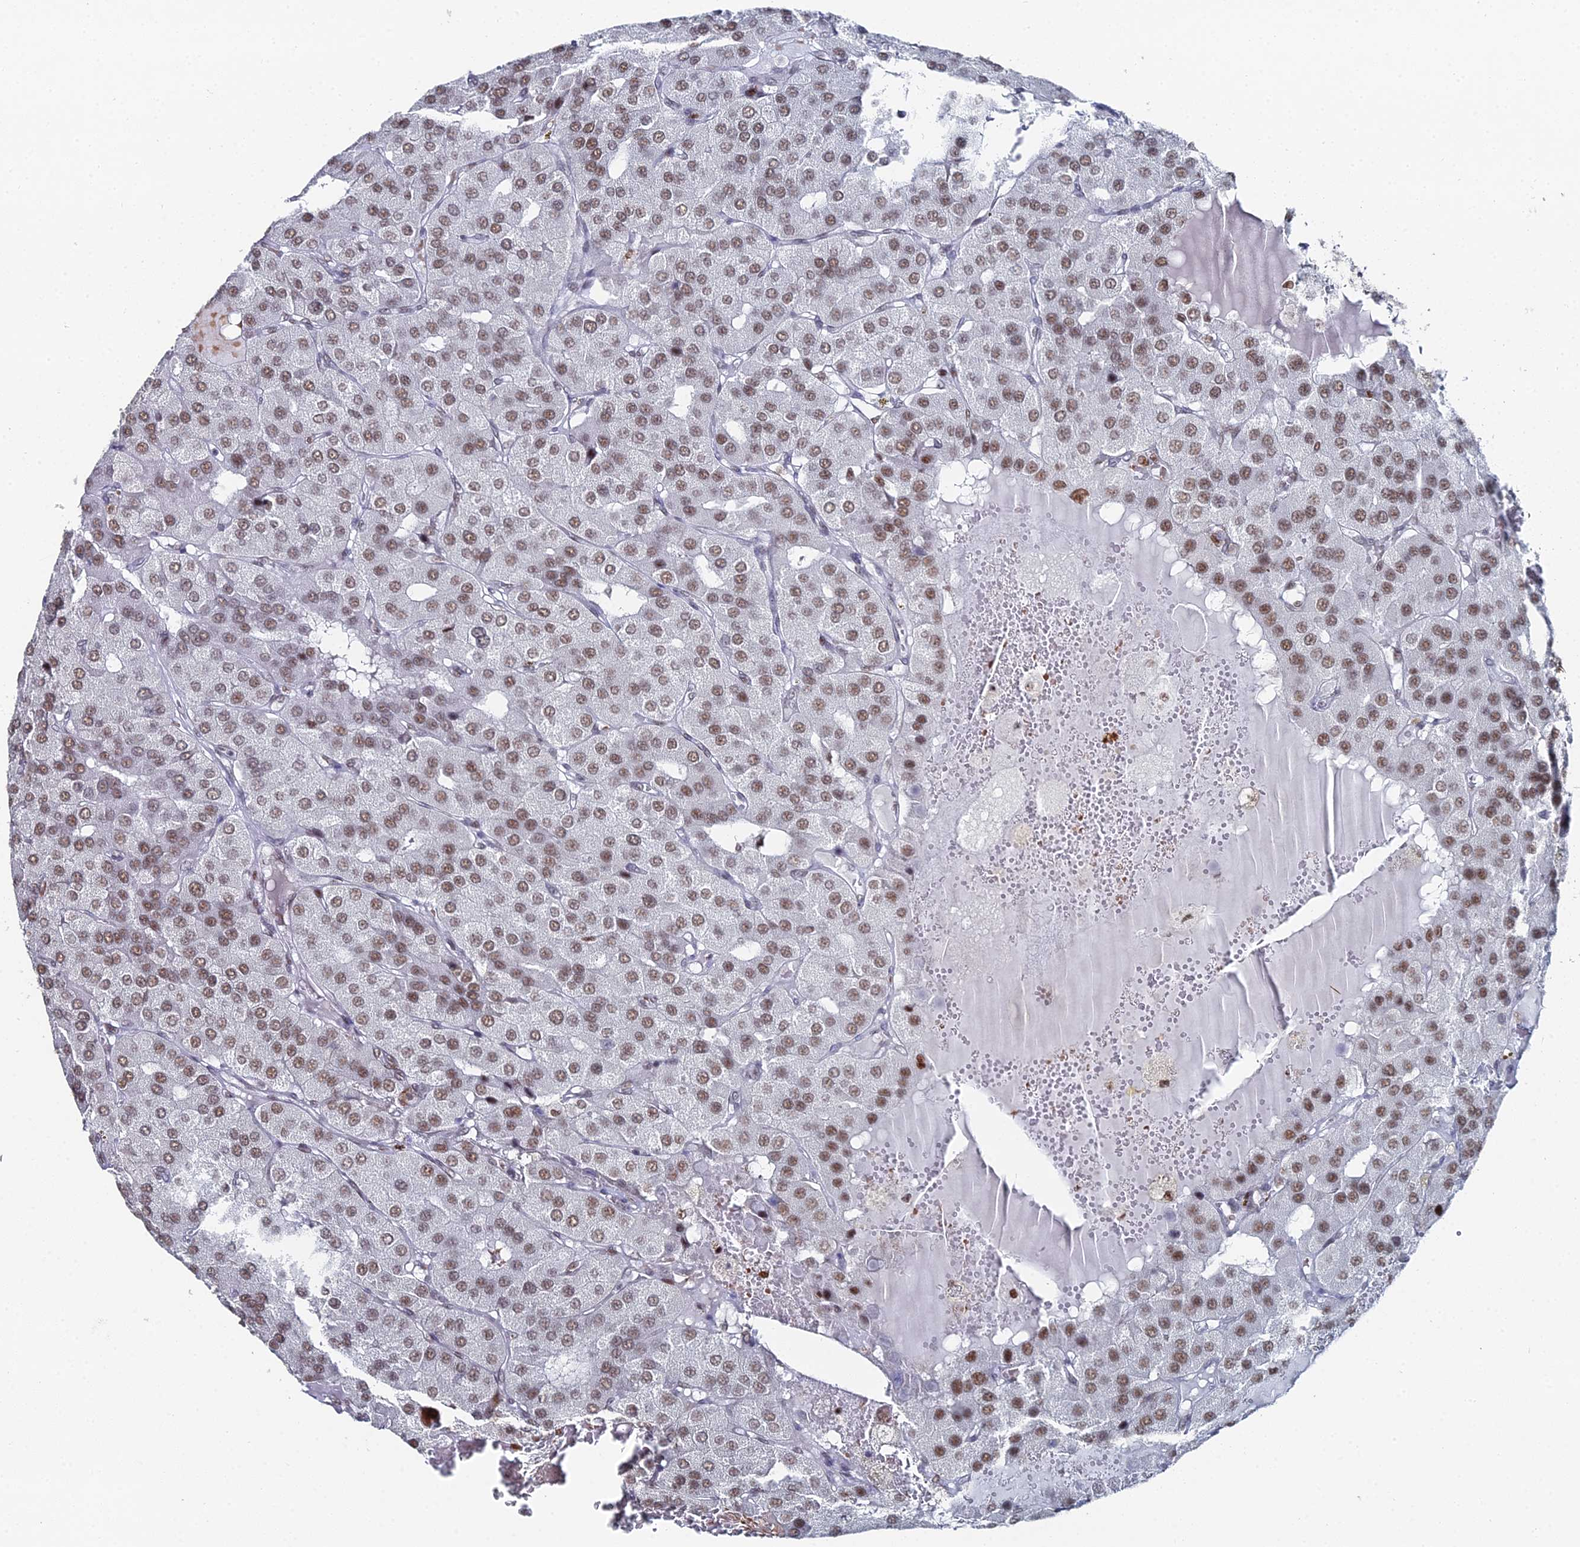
{"staining": {"intensity": "moderate", "quantity": ">75%", "location": "nuclear"}, "tissue": "parathyroid gland", "cell_type": "Glandular cells", "image_type": "normal", "snomed": [{"axis": "morphology", "description": "Normal tissue, NOS"}, {"axis": "morphology", "description": "Adenoma, NOS"}, {"axis": "topography", "description": "Parathyroid gland"}], "caption": "Immunohistochemistry of normal human parathyroid gland exhibits medium levels of moderate nuclear positivity in about >75% of glandular cells.", "gene": "GSC2", "patient": {"sex": "female", "age": 86}}